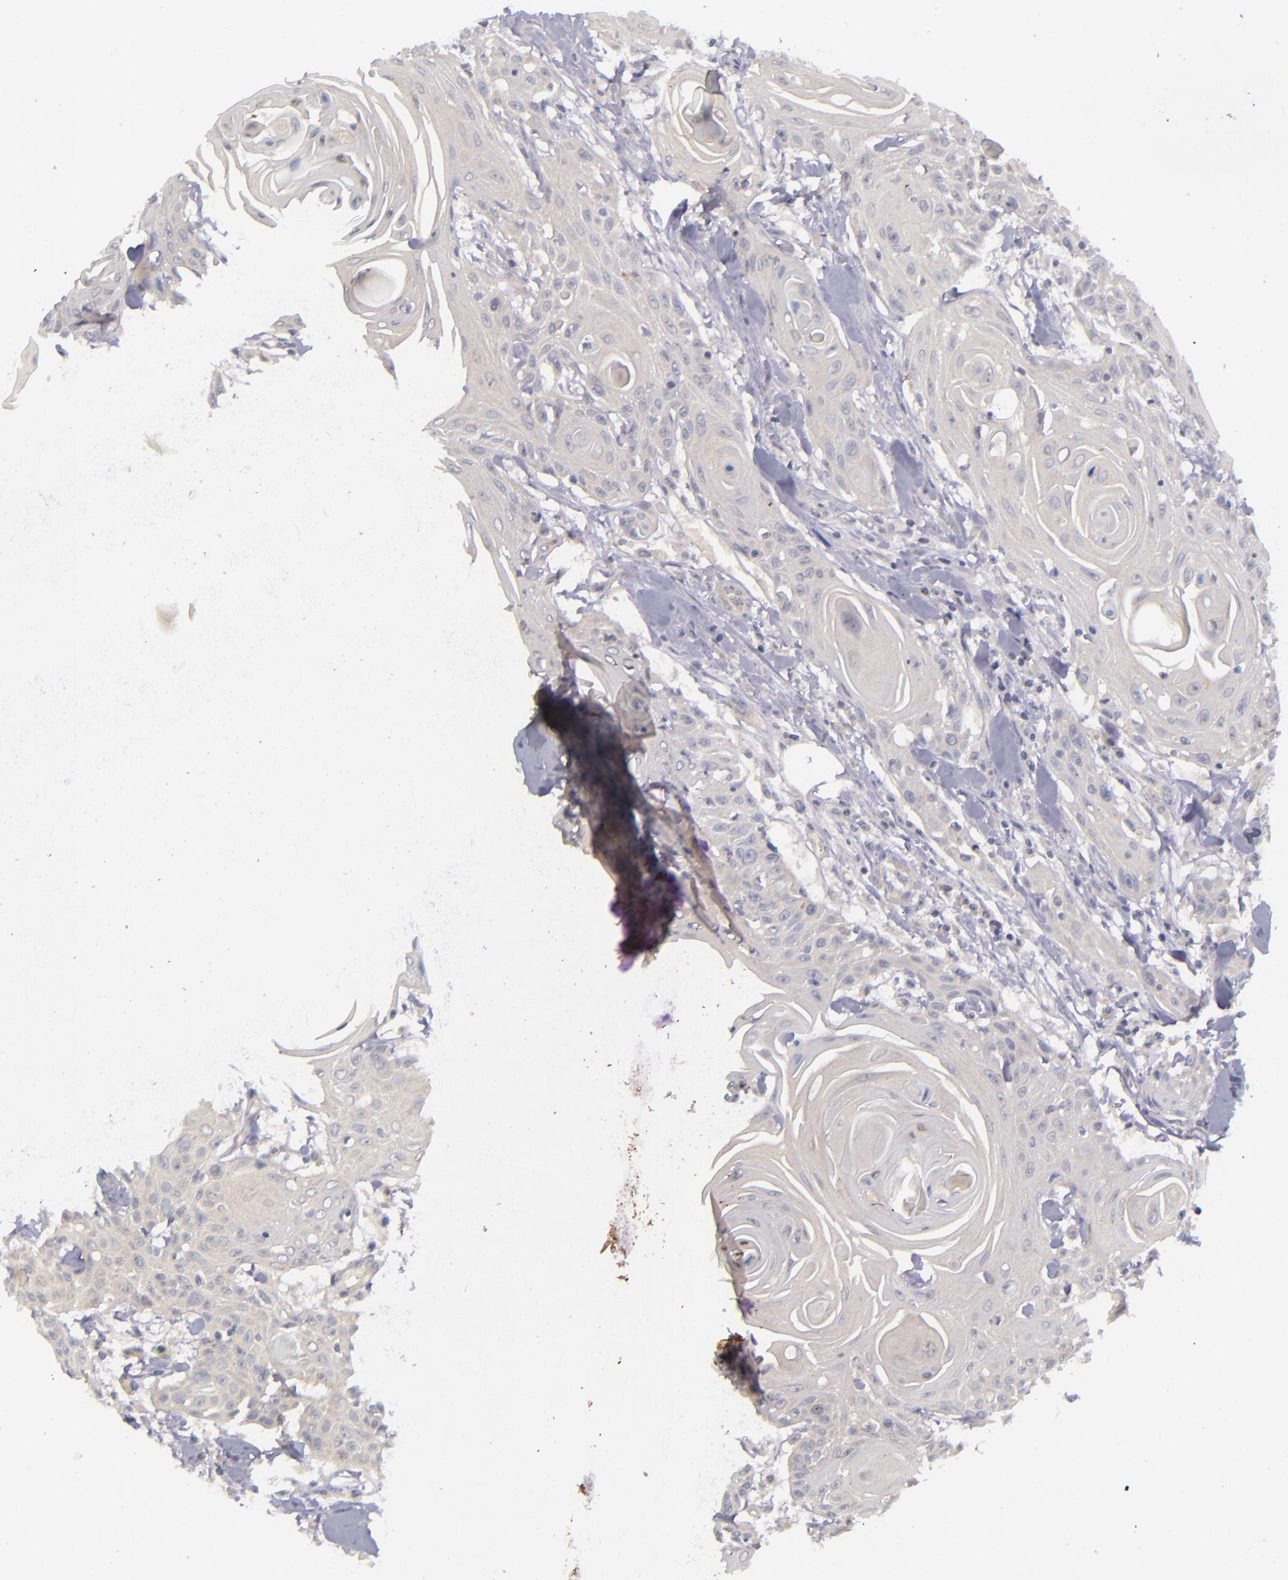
{"staining": {"intensity": "weak", "quantity": "<25%", "location": "cytoplasmic/membranous"}, "tissue": "head and neck cancer", "cell_type": "Tumor cells", "image_type": "cancer", "snomed": [{"axis": "morphology", "description": "Squamous cell carcinoma, NOS"}, {"axis": "morphology", "description": "Squamous cell carcinoma, metastatic, NOS"}, {"axis": "topography", "description": "Lymph node"}, {"axis": "topography", "description": "Salivary gland"}, {"axis": "topography", "description": "Head-Neck"}], "caption": "This is a photomicrograph of immunohistochemistry (IHC) staining of head and neck squamous cell carcinoma, which shows no staining in tumor cells.", "gene": "TSC2", "patient": {"sex": "female", "age": 74}}